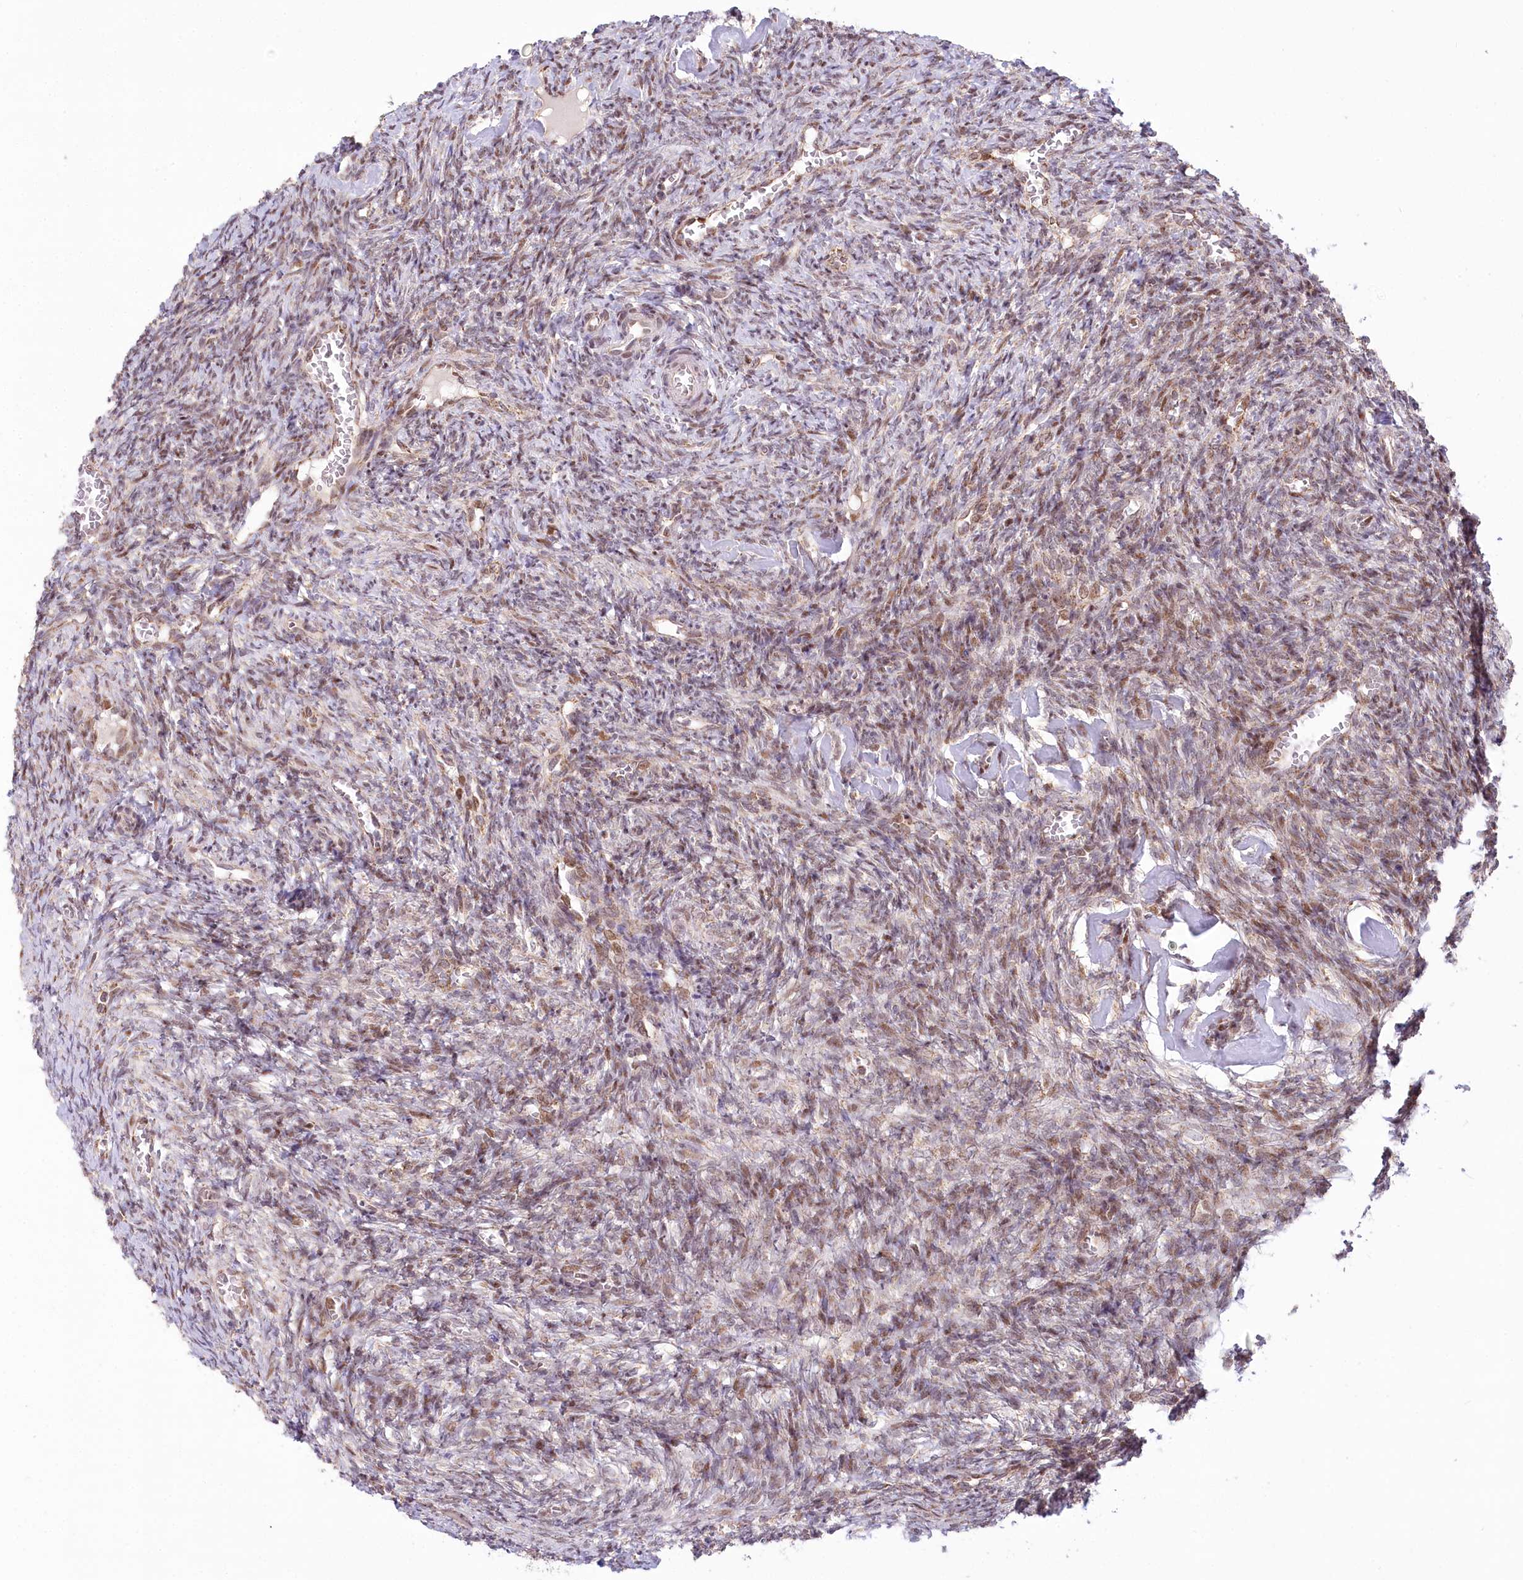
{"staining": {"intensity": "moderate", "quantity": "25%-75%", "location": "nuclear"}, "tissue": "ovary", "cell_type": "Ovarian stroma cells", "image_type": "normal", "snomed": [{"axis": "morphology", "description": "Normal tissue, NOS"}, {"axis": "topography", "description": "Ovary"}], "caption": "Immunohistochemistry (IHC) photomicrograph of unremarkable ovary: ovary stained using immunohistochemistry (IHC) reveals medium levels of moderate protein expression localized specifically in the nuclear of ovarian stroma cells, appearing as a nuclear brown color.", "gene": "PYURF", "patient": {"sex": "female", "age": 27}}